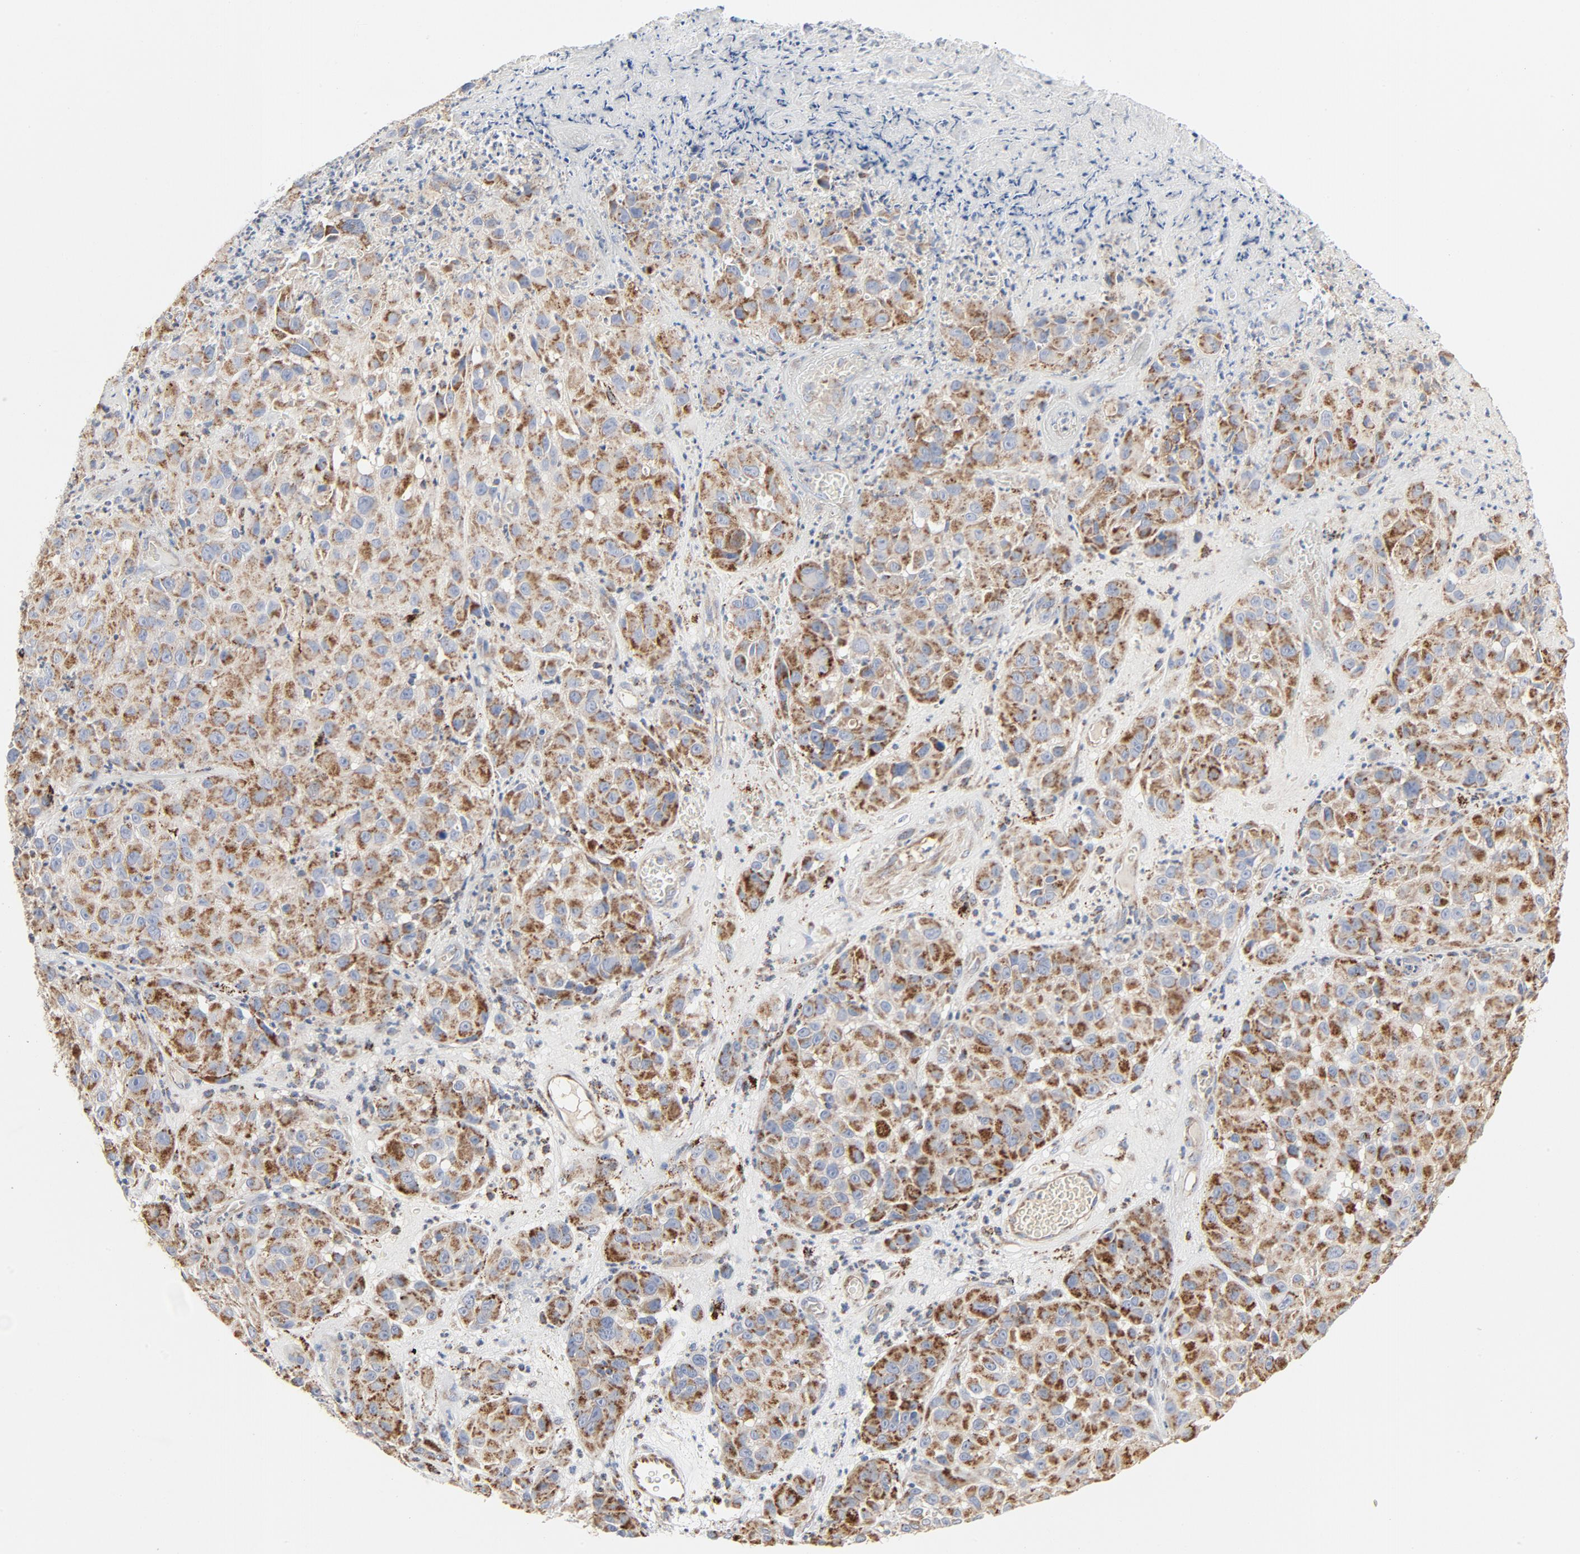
{"staining": {"intensity": "moderate", "quantity": ">75%", "location": "cytoplasmic/membranous"}, "tissue": "melanoma", "cell_type": "Tumor cells", "image_type": "cancer", "snomed": [{"axis": "morphology", "description": "Malignant melanoma, NOS"}, {"axis": "topography", "description": "Skin"}], "caption": "Malignant melanoma tissue reveals moderate cytoplasmic/membranous staining in approximately >75% of tumor cells, visualized by immunohistochemistry. Using DAB (3,3'-diaminobenzidine) (brown) and hematoxylin (blue) stains, captured at high magnification using brightfield microscopy.", "gene": "SETD3", "patient": {"sex": "female", "age": 21}}